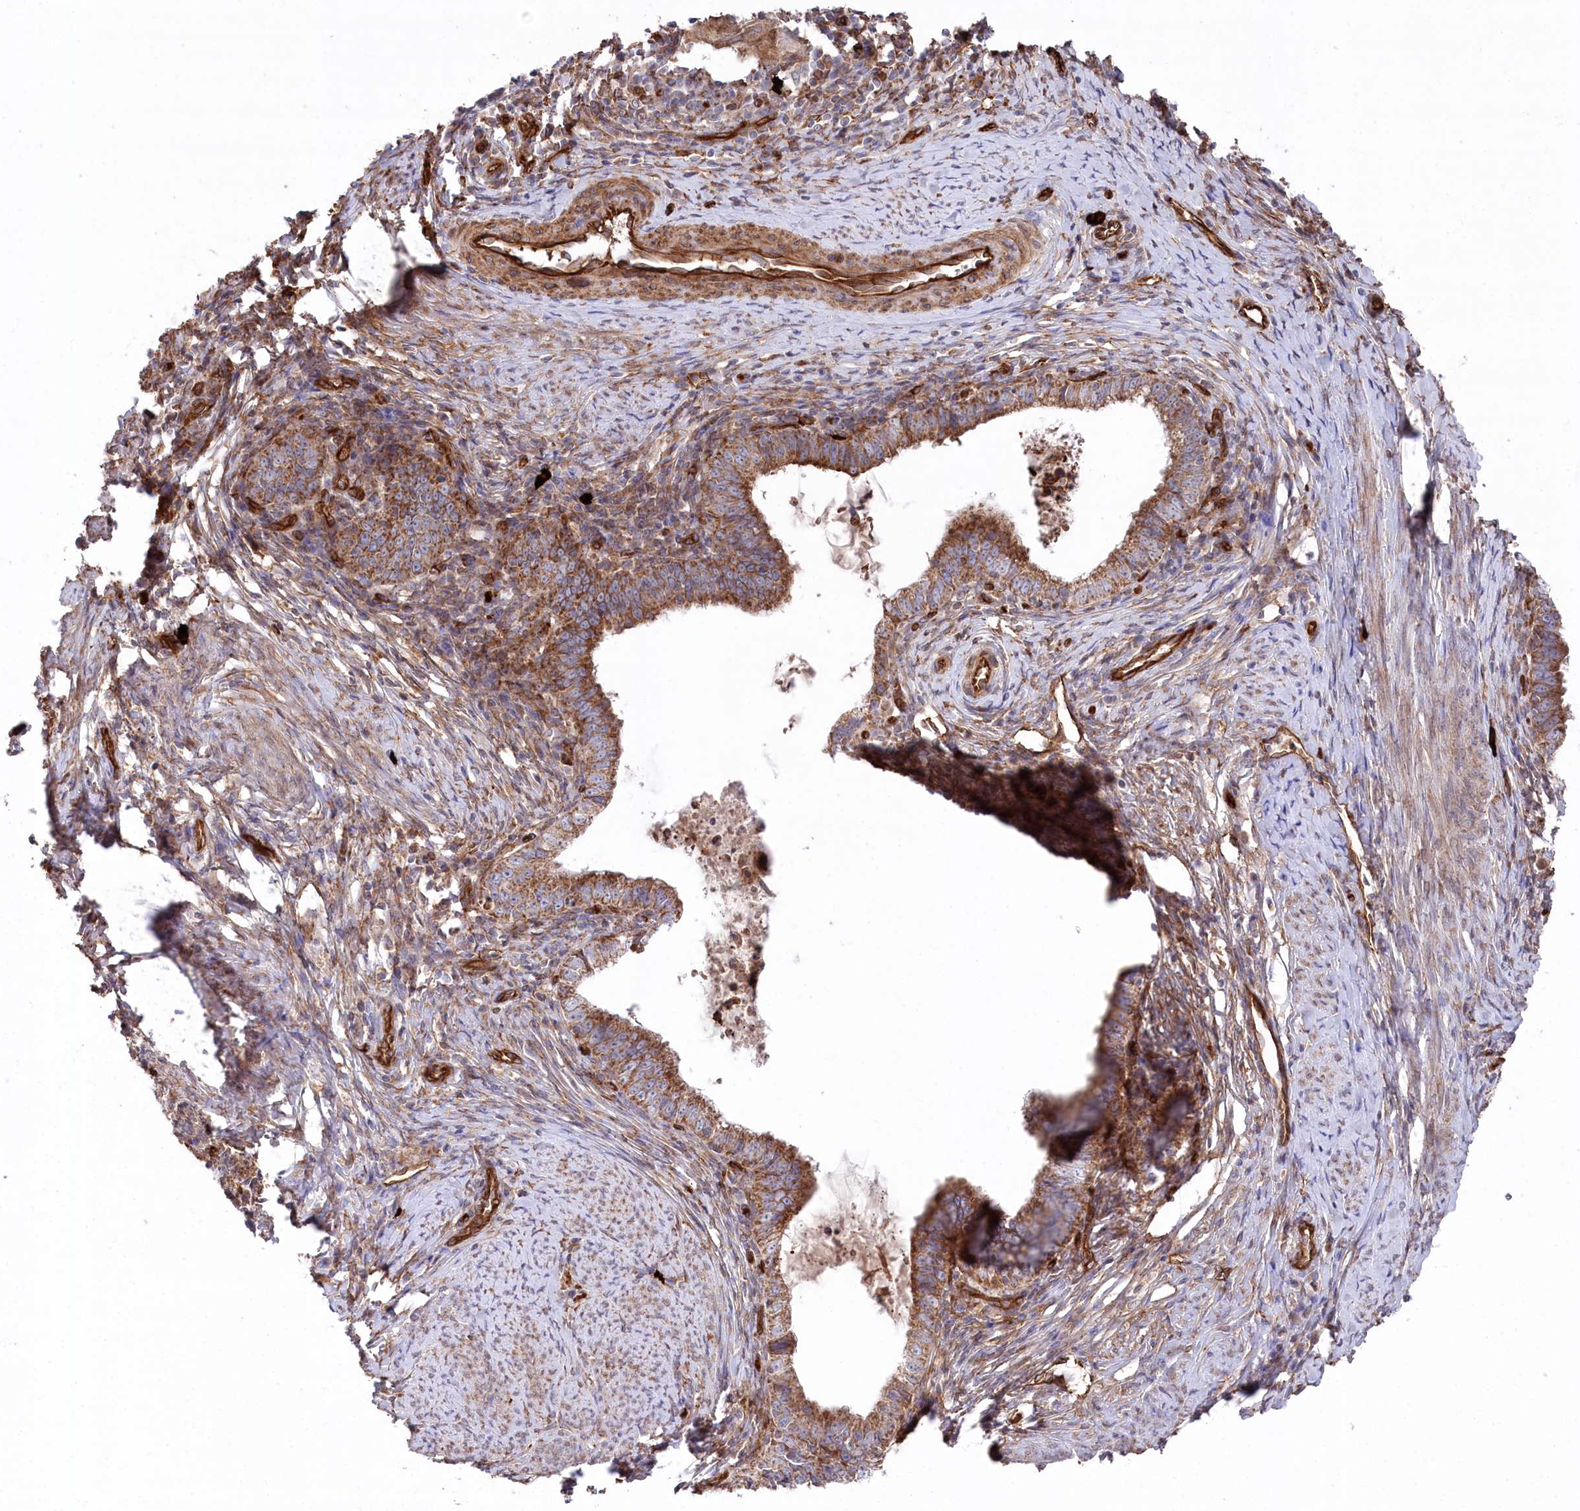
{"staining": {"intensity": "moderate", "quantity": ">75%", "location": "cytoplasmic/membranous"}, "tissue": "cervical cancer", "cell_type": "Tumor cells", "image_type": "cancer", "snomed": [{"axis": "morphology", "description": "Adenocarcinoma, NOS"}, {"axis": "topography", "description": "Cervix"}], "caption": "Immunohistochemistry of cervical cancer (adenocarcinoma) shows medium levels of moderate cytoplasmic/membranous staining in about >75% of tumor cells. The protein of interest is shown in brown color, while the nuclei are stained blue.", "gene": "MTPAP", "patient": {"sex": "female", "age": 36}}